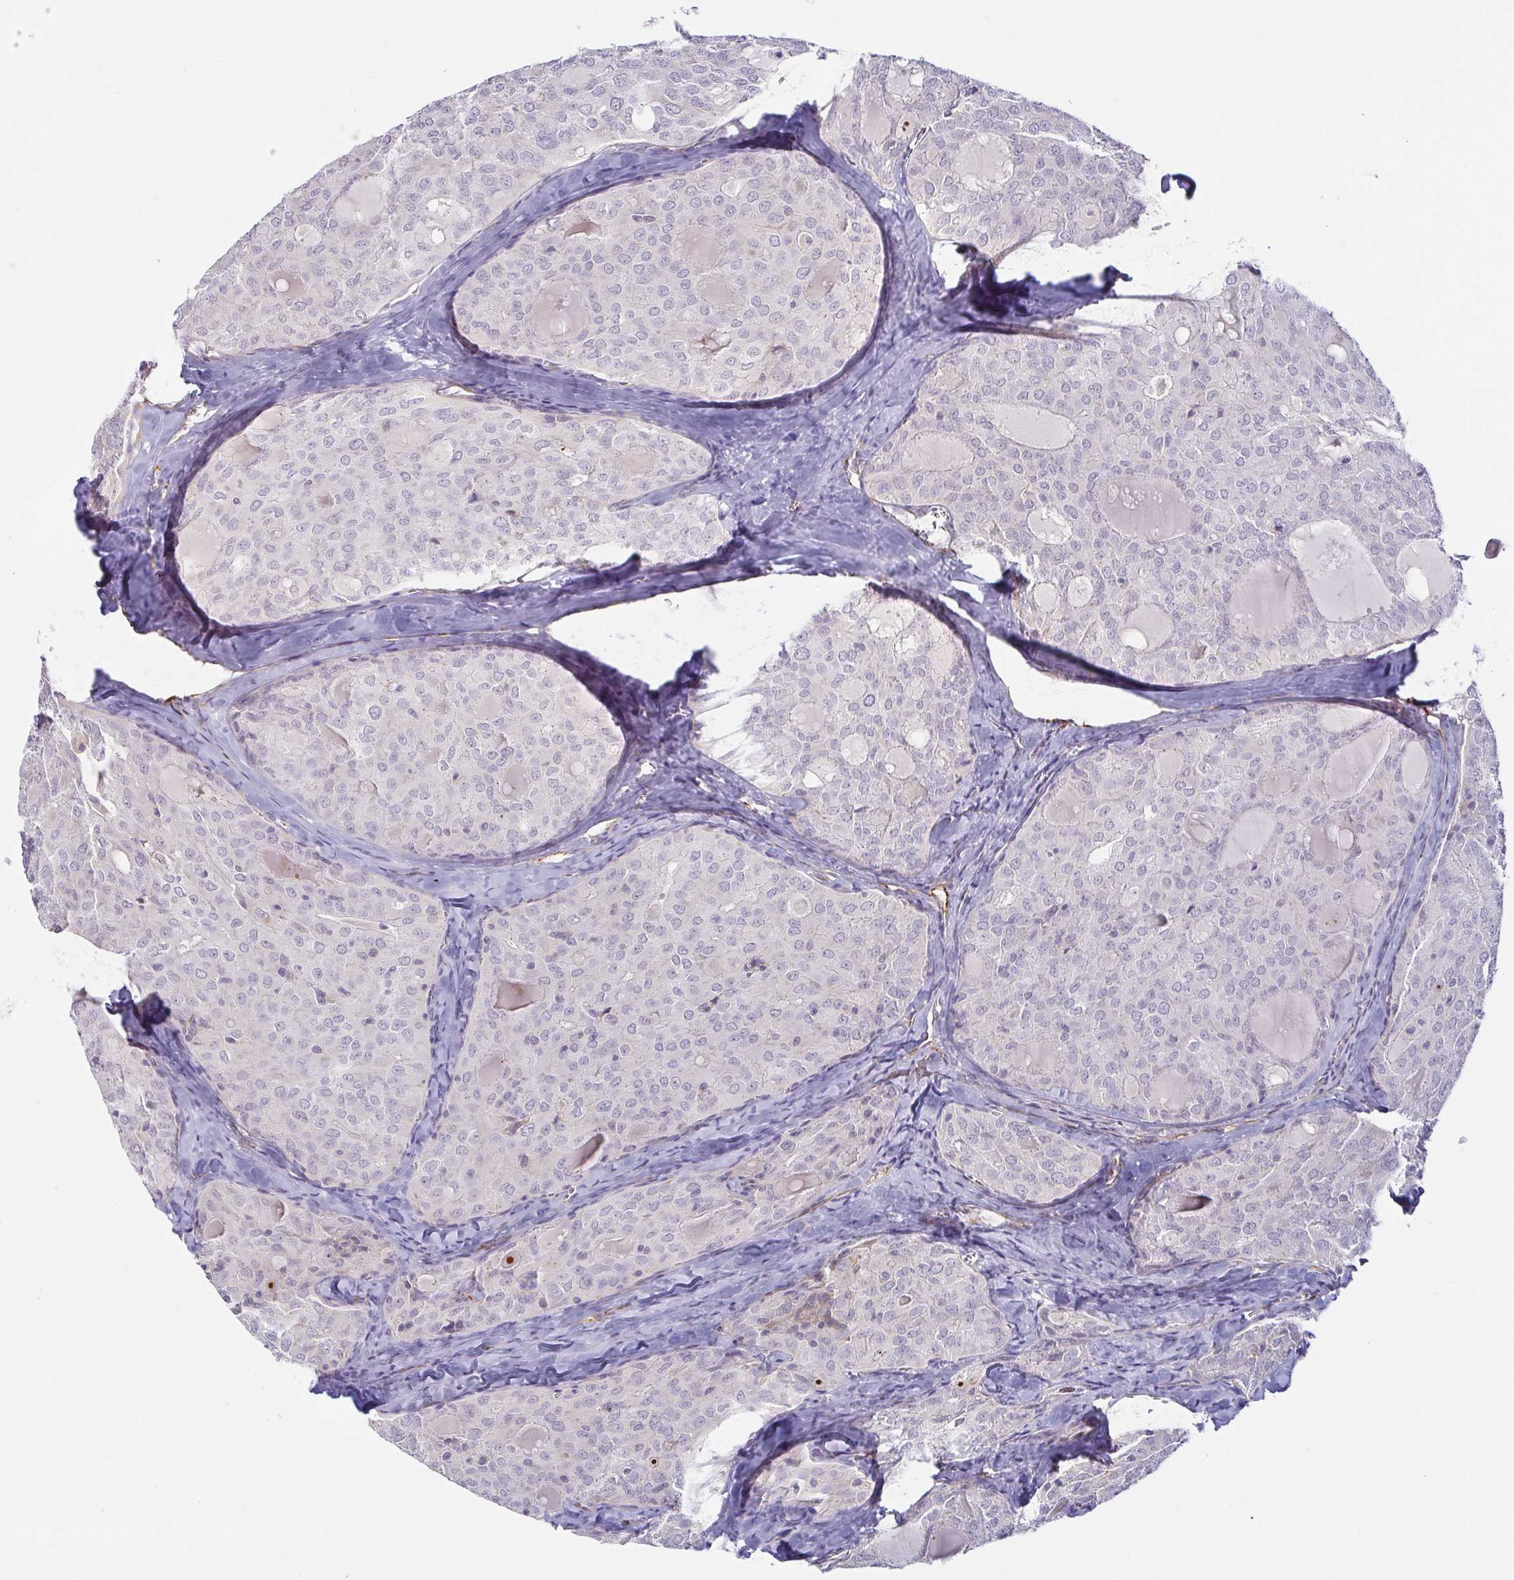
{"staining": {"intensity": "negative", "quantity": "none", "location": "none"}, "tissue": "thyroid cancer", "cell_type": "Tumor cells", "image_type": "cancer", "snomed": [{"axis": "morphology", "description": "Follicular adenoma carcinoma, NOS"}, {"axis": "topography", "description": "Thyroid gland"}], "caption": "This is a micrograph of immunohistochemistry staining of thyroid cancer (follicular adenoma carcinoma), which shows no expression in tumor cells.", "gene": "COL17A1", "patient": {"sex": "male", "age": 75}}